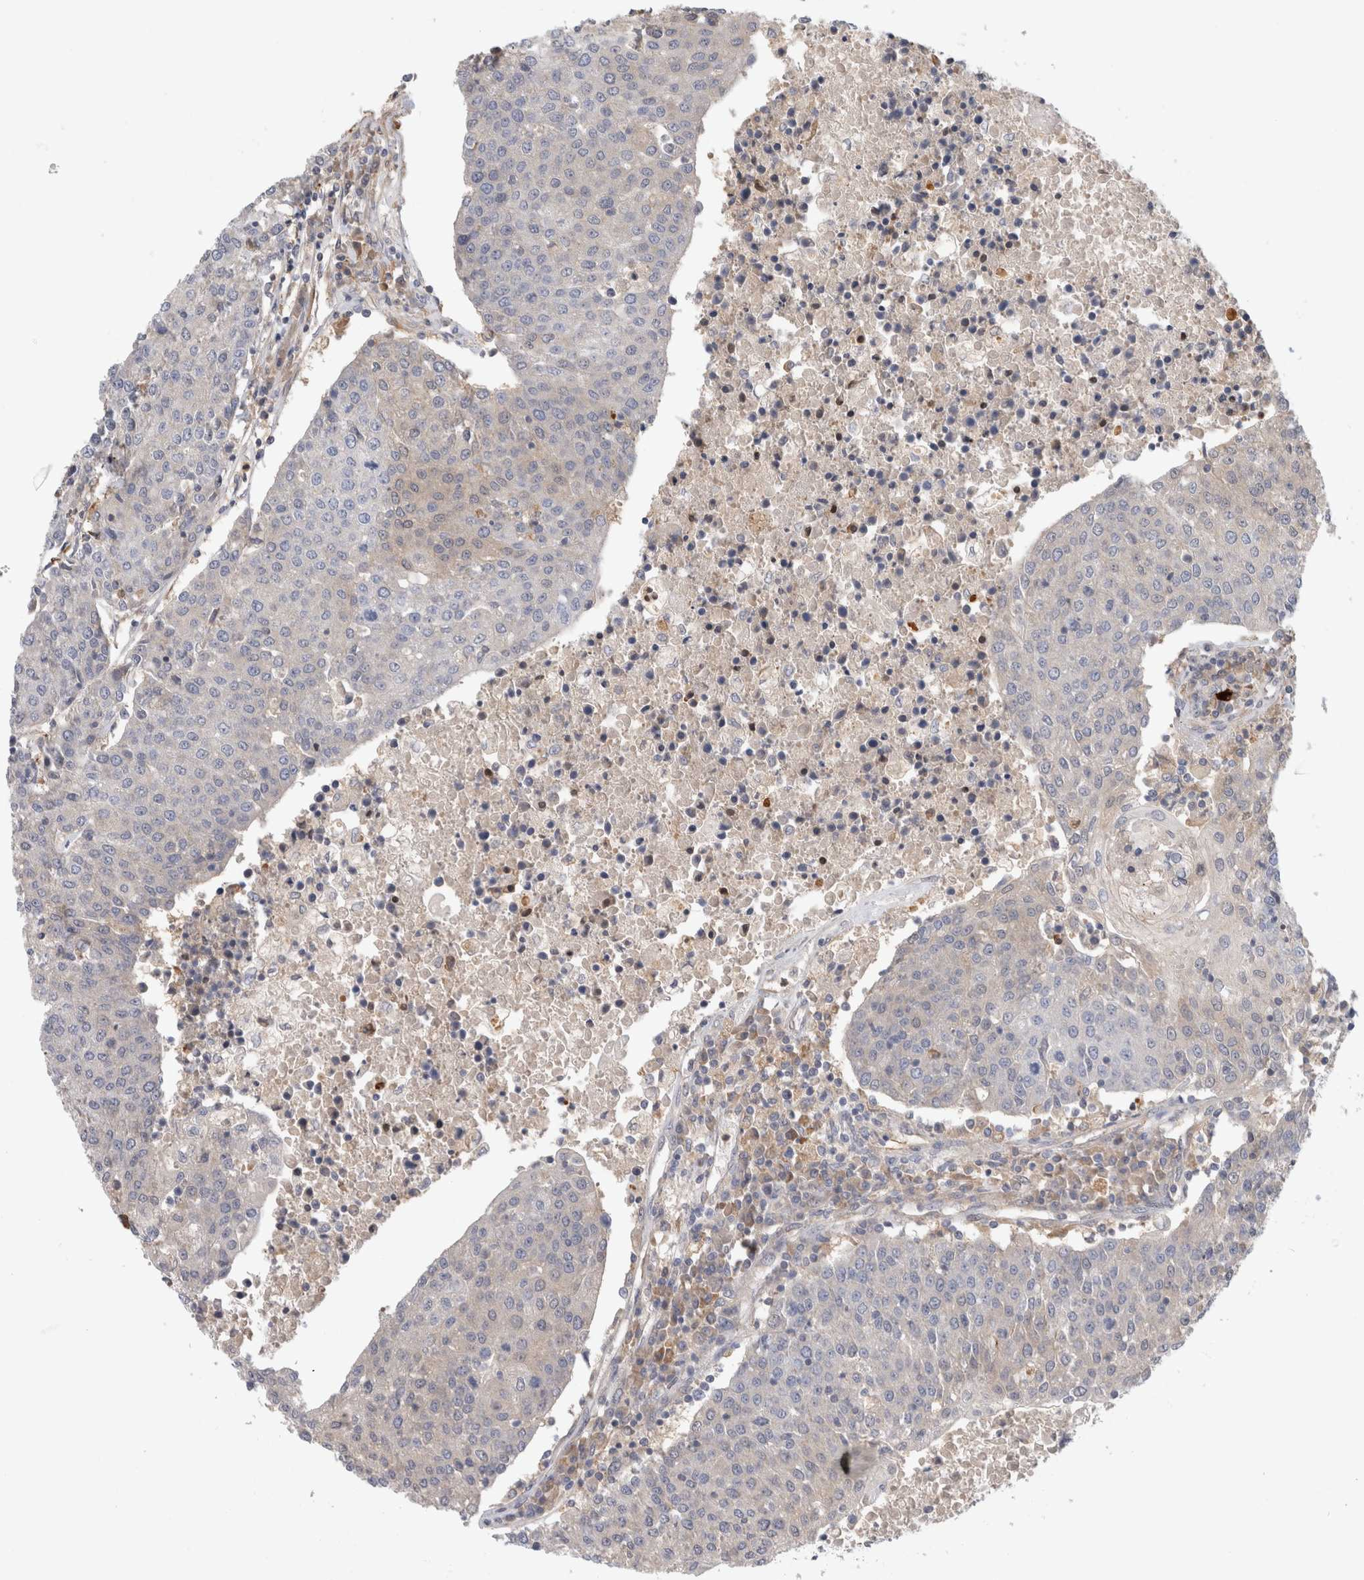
{"staining": {"intensity": "negative", "quantity": "none", "location": "none"}, "tissue": "urothelial cancer", "cell_type": "Tumor cells", "image_type": "cancer", "snomed": [{"axis": "morphology", "description": "Urothelial carcinoma, High grade"}, {"axis": "topography", "description": "Urinary bladder"}], "caption": "Urothelial carcinoma (high-grade) stained for a protein using immunohistochemistry exhibits no expression tumor cells.", "gene": "PGM1", "patient": {"sex": "female", "age": 85}}